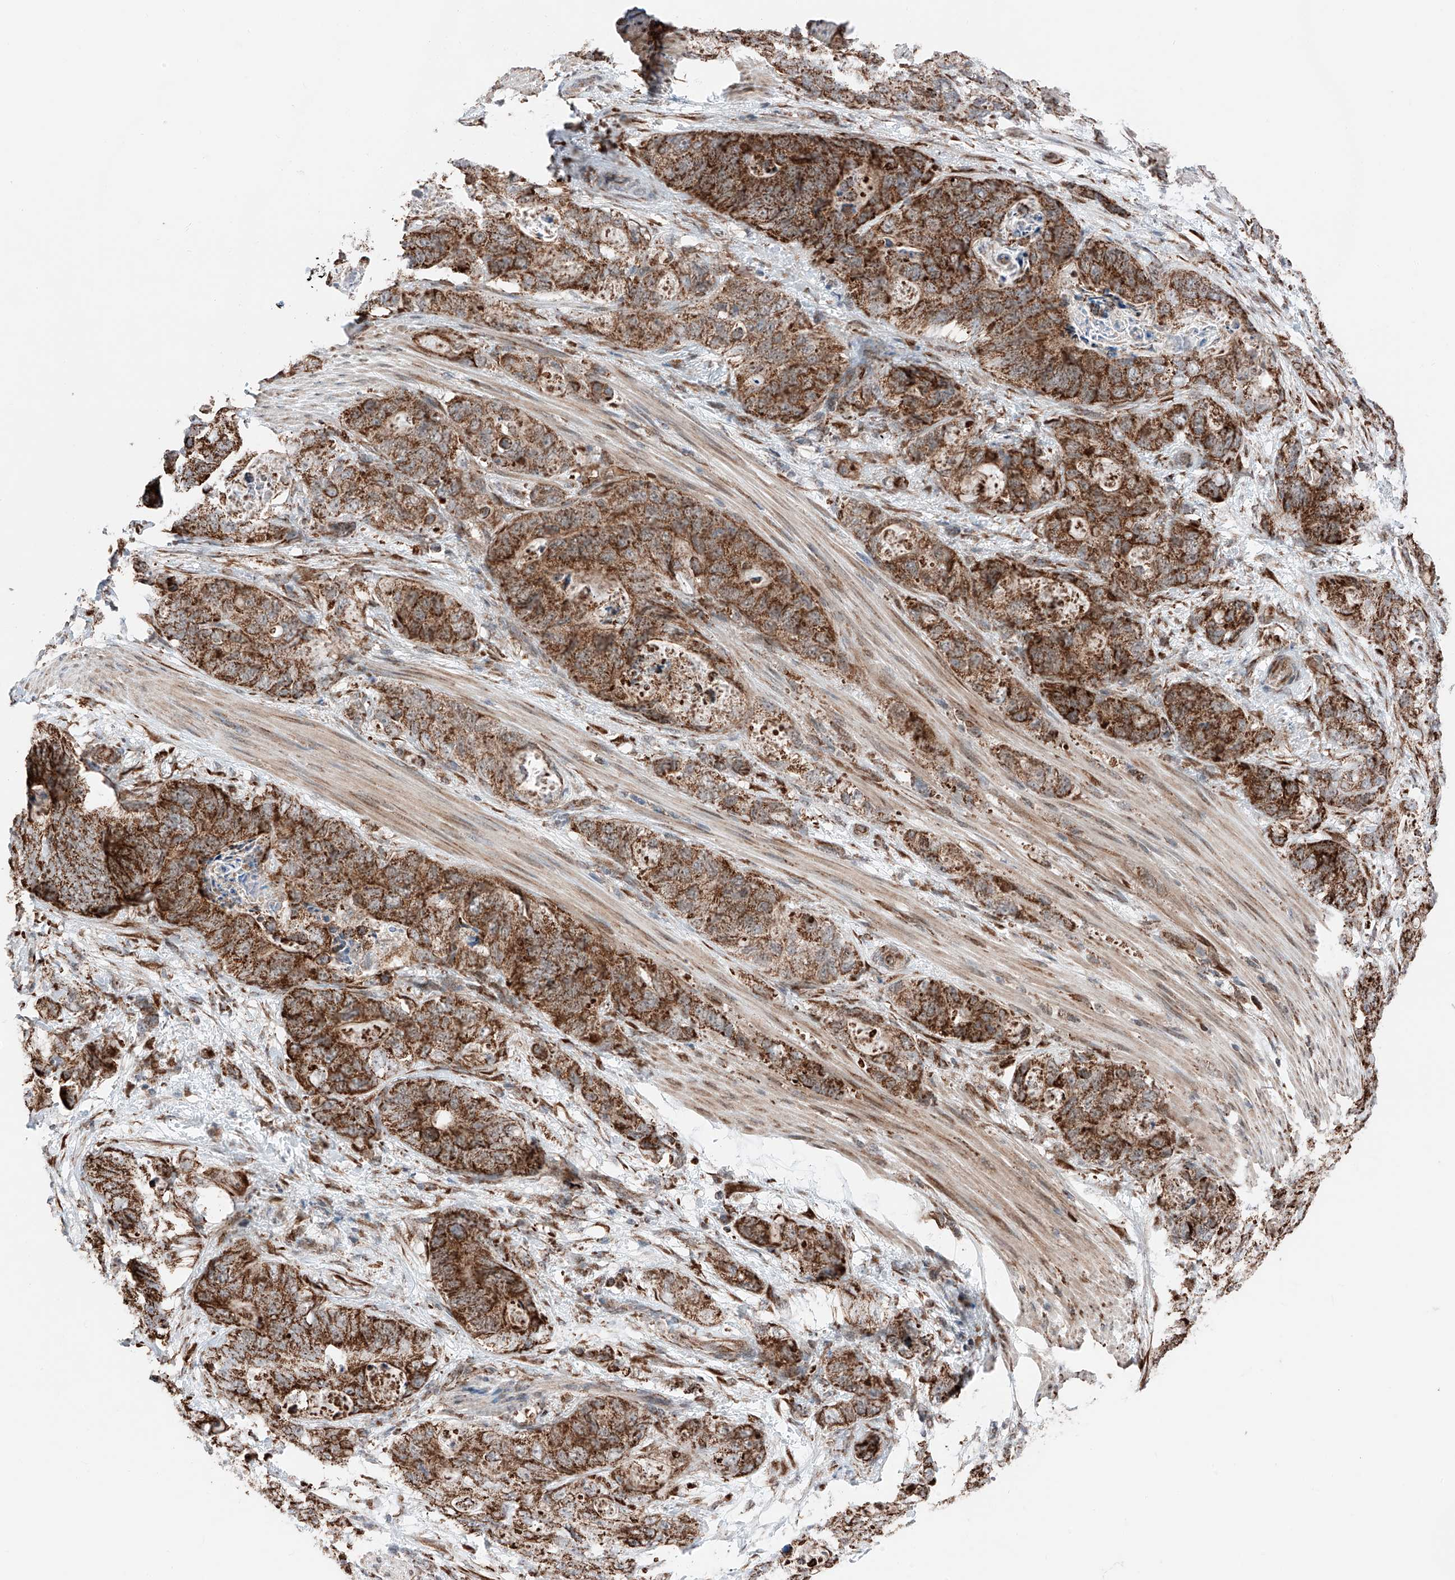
{"staining": {"intensity": "strong", "quantity": ">75%", "location": "cytoplasmic/membranous"}, "tissue": "stomach cancer", "cell_type": "Tumor cells", "image_type": "cancer", "snomed": [{"axis": "morphology", "description": "Normal tissue, NOS"}, {"axis": "morphology", "description": "Adenocarcinoma, NOS"}, {"axis": "topography", "description": "Stomach"}], "caption": "A high amount of strong cytoplasmic/membranous positivity is identified in about >75% of tumor cells in stomach adenocarcinoma tissue.", "gene": "ZSCAN29", "patient": {"sex": "female", "age": 89}}